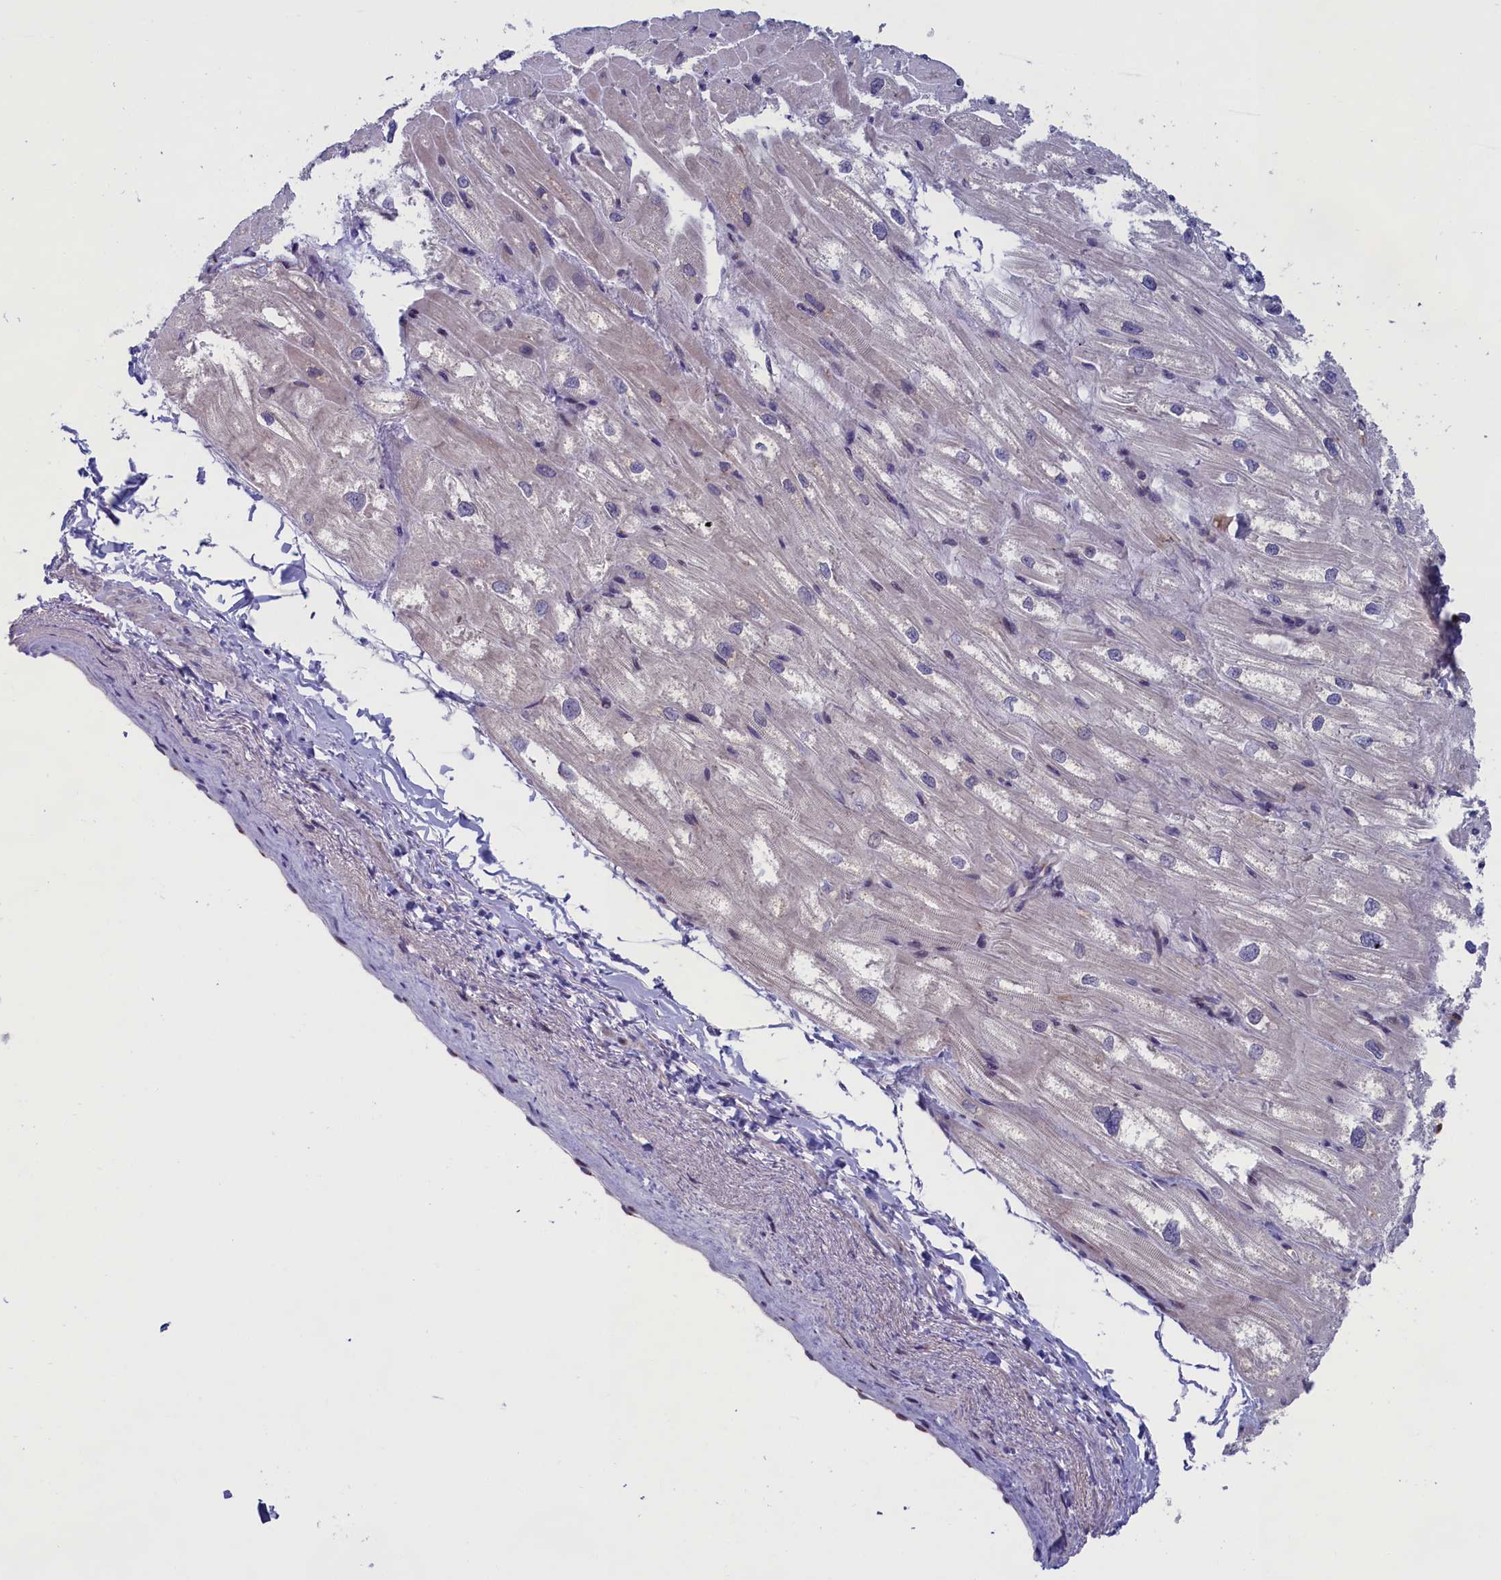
{"staining": {"intensity": "moderate", "quantity": "<25%", "location": "cytoplasmic/membranous"}, "tissue": "heart muscle", "cell_type": "Cardiomyocytes", "image_type": "normal", "snomed": [{"axis": "morphology", "description": "Normal tissue, NOS"}, {"axis": "topography", "description": "Heart"}], "caption": "The histopathology image exhibits immunohistochemical staining of unremarkable heart muscle. There is moderate cytoplasmic/membranous staining is present in about <25% of cardiomyocytes.", "gene": "LIG1", "patient": {"sex": "male", "age": 50}}